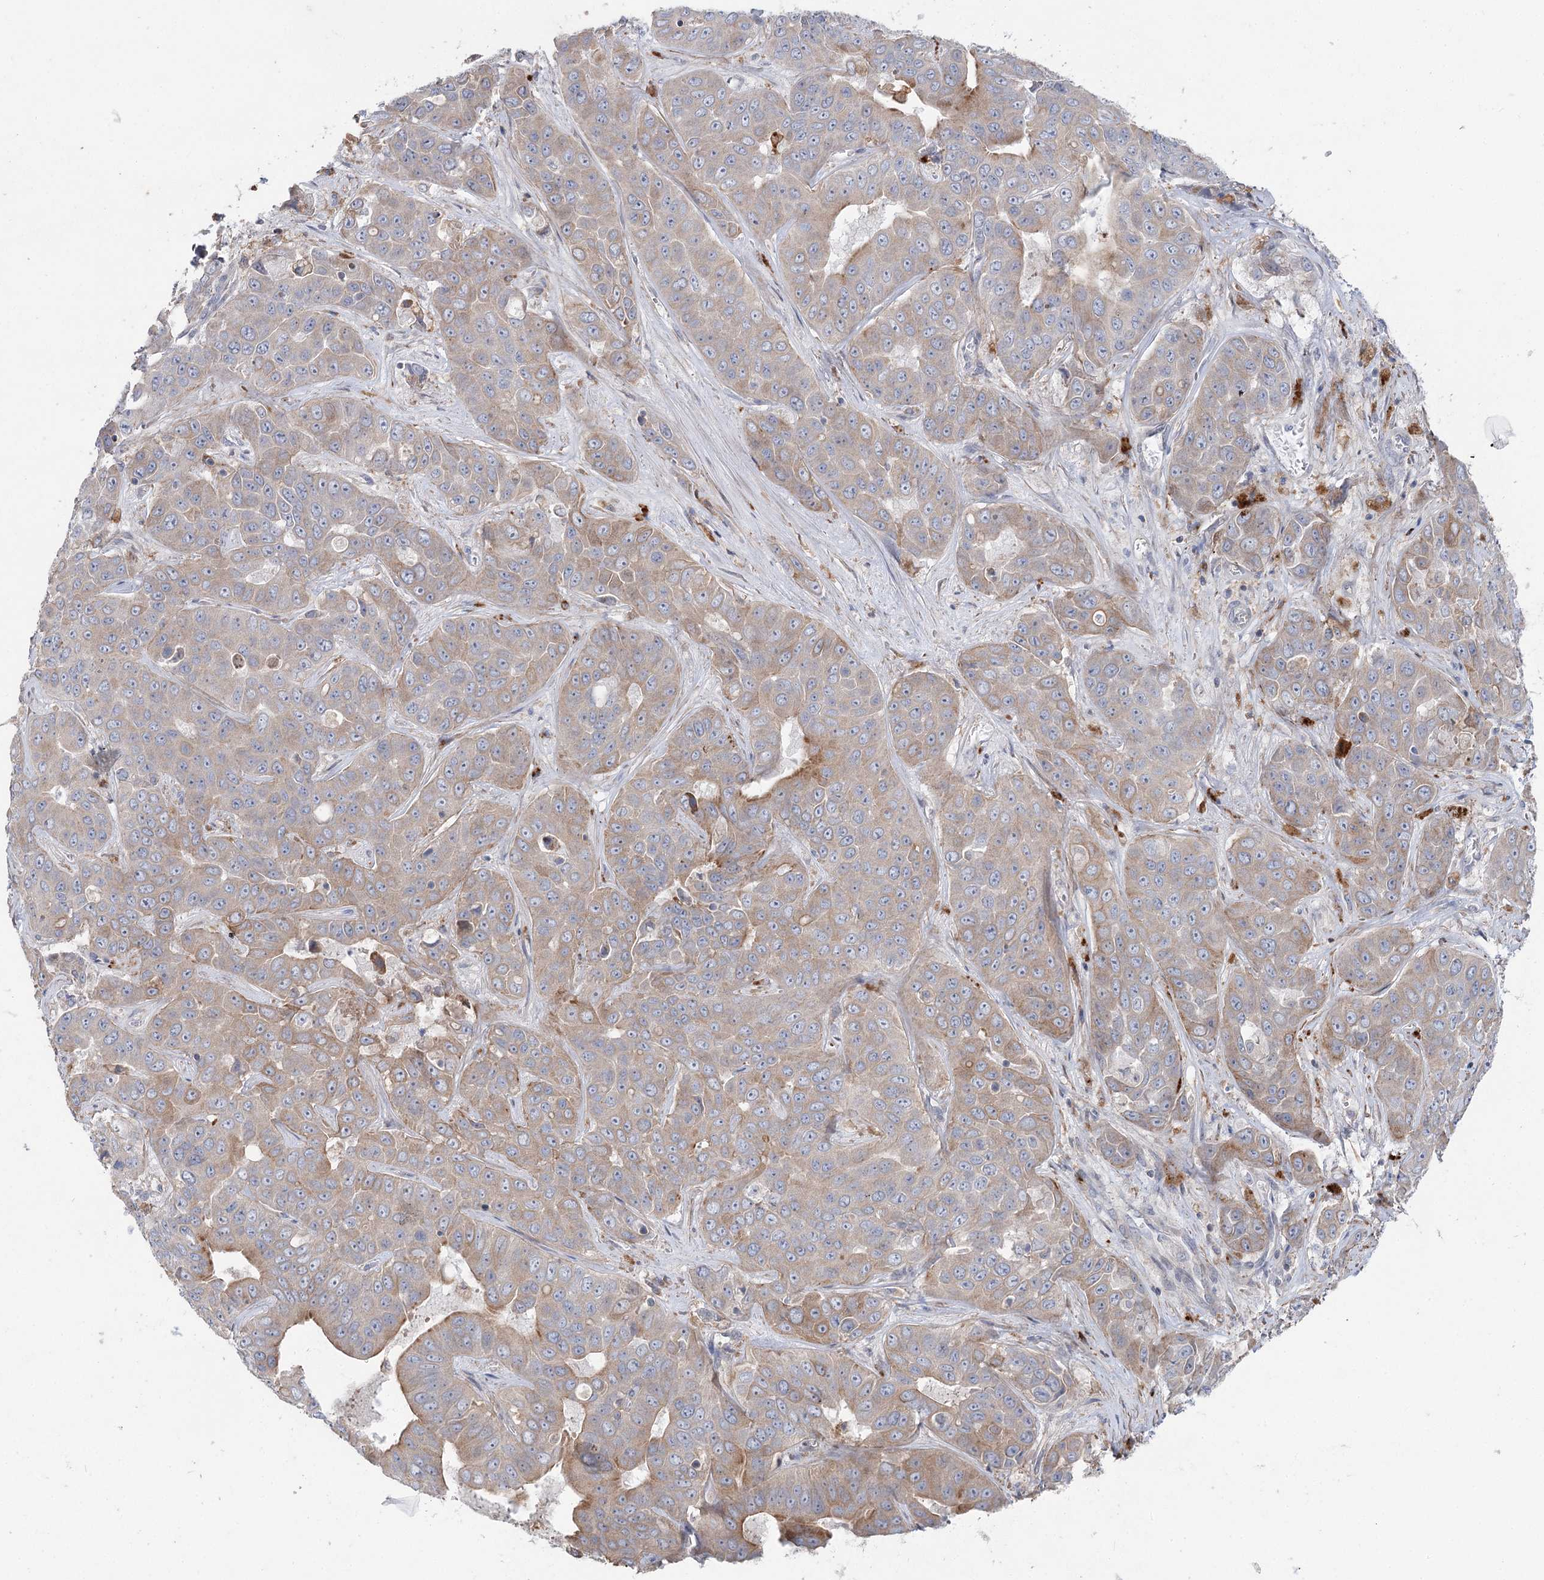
{"staining": {"intensity": "weak", "quantity": "25%-75%", "location": "cytoplasmic/membranous"}, "tissue": "liver cancer", "cell_type": "Tumor cells", "image_type": "cancer", "snomed": [{"axis": "morphology", "description": "Cholangiocarcinoma"}, {"axis": "topography", "description": "Liver"}], "caption": "Human cholangiocarcinoma (liver) stained with a protein marker shows weak staining in tumor cells.", "gene": "SCN11A", "patient": {"sex": "female", "age": 52}}